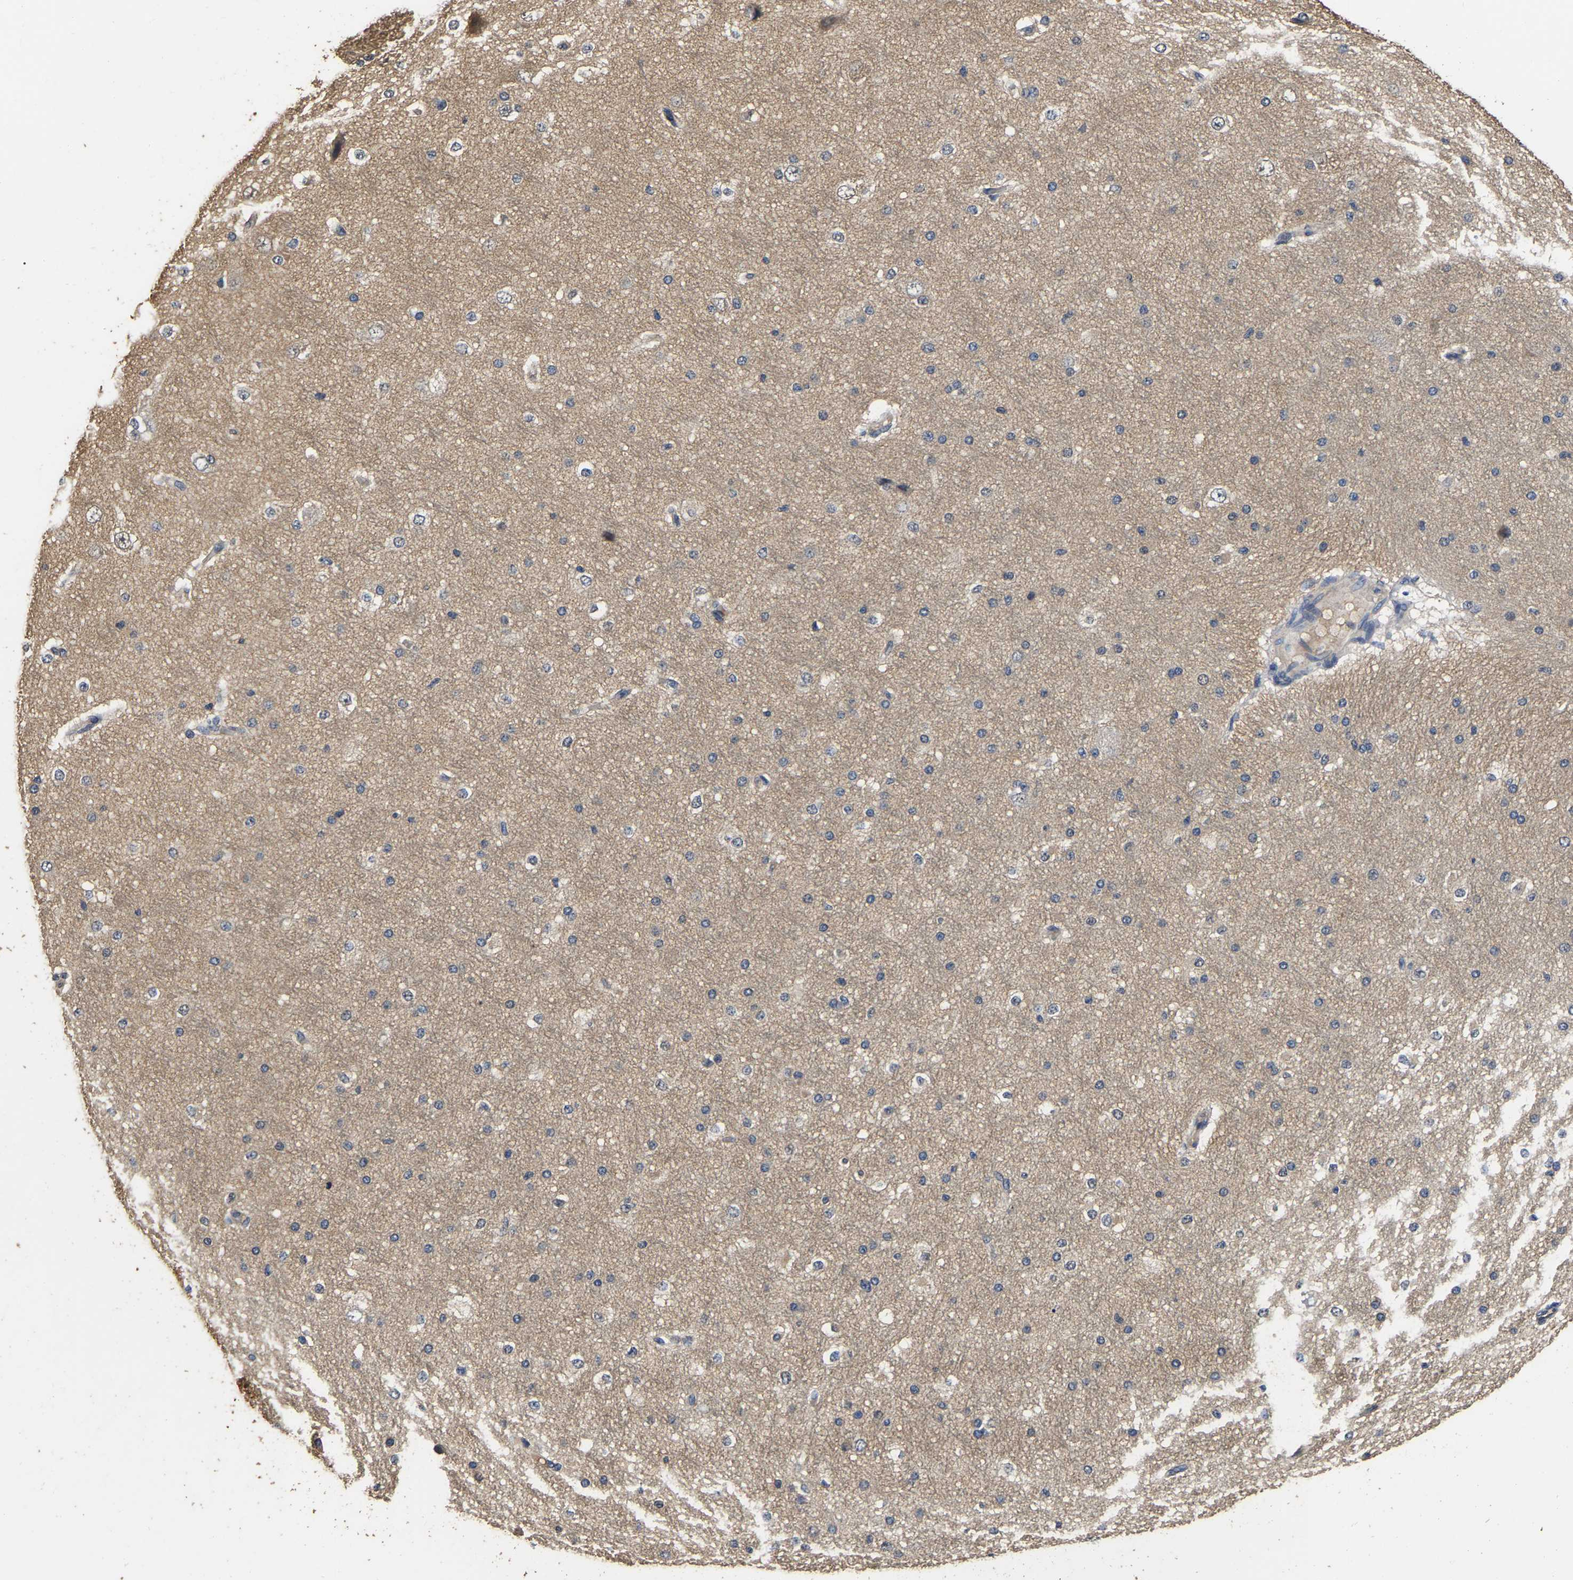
{"staining": {"intensity": "negative", "quantity": "none", "location": "none"}, "tissue": "cerebral cortex", "cell_type": "Endothelial cells", "image_type": "normal", "snomed": [{"axis": "morphology", "description": "Normal tissue, NOS"}, {"axis": "morphology", "description": "Developmental malformation"}, {"axis": "topography", "description": "Cerebral cortex"}], "caption": "Endothelial cells are negative for protein expression in unremarkable human cerebral cortex. (DAB (3,3'-diaminobenzidine) immunohistochemistry with hematoxylin counter stain).", "gene": "STK32C", "patient": {"sex": "female", "age": 30}}